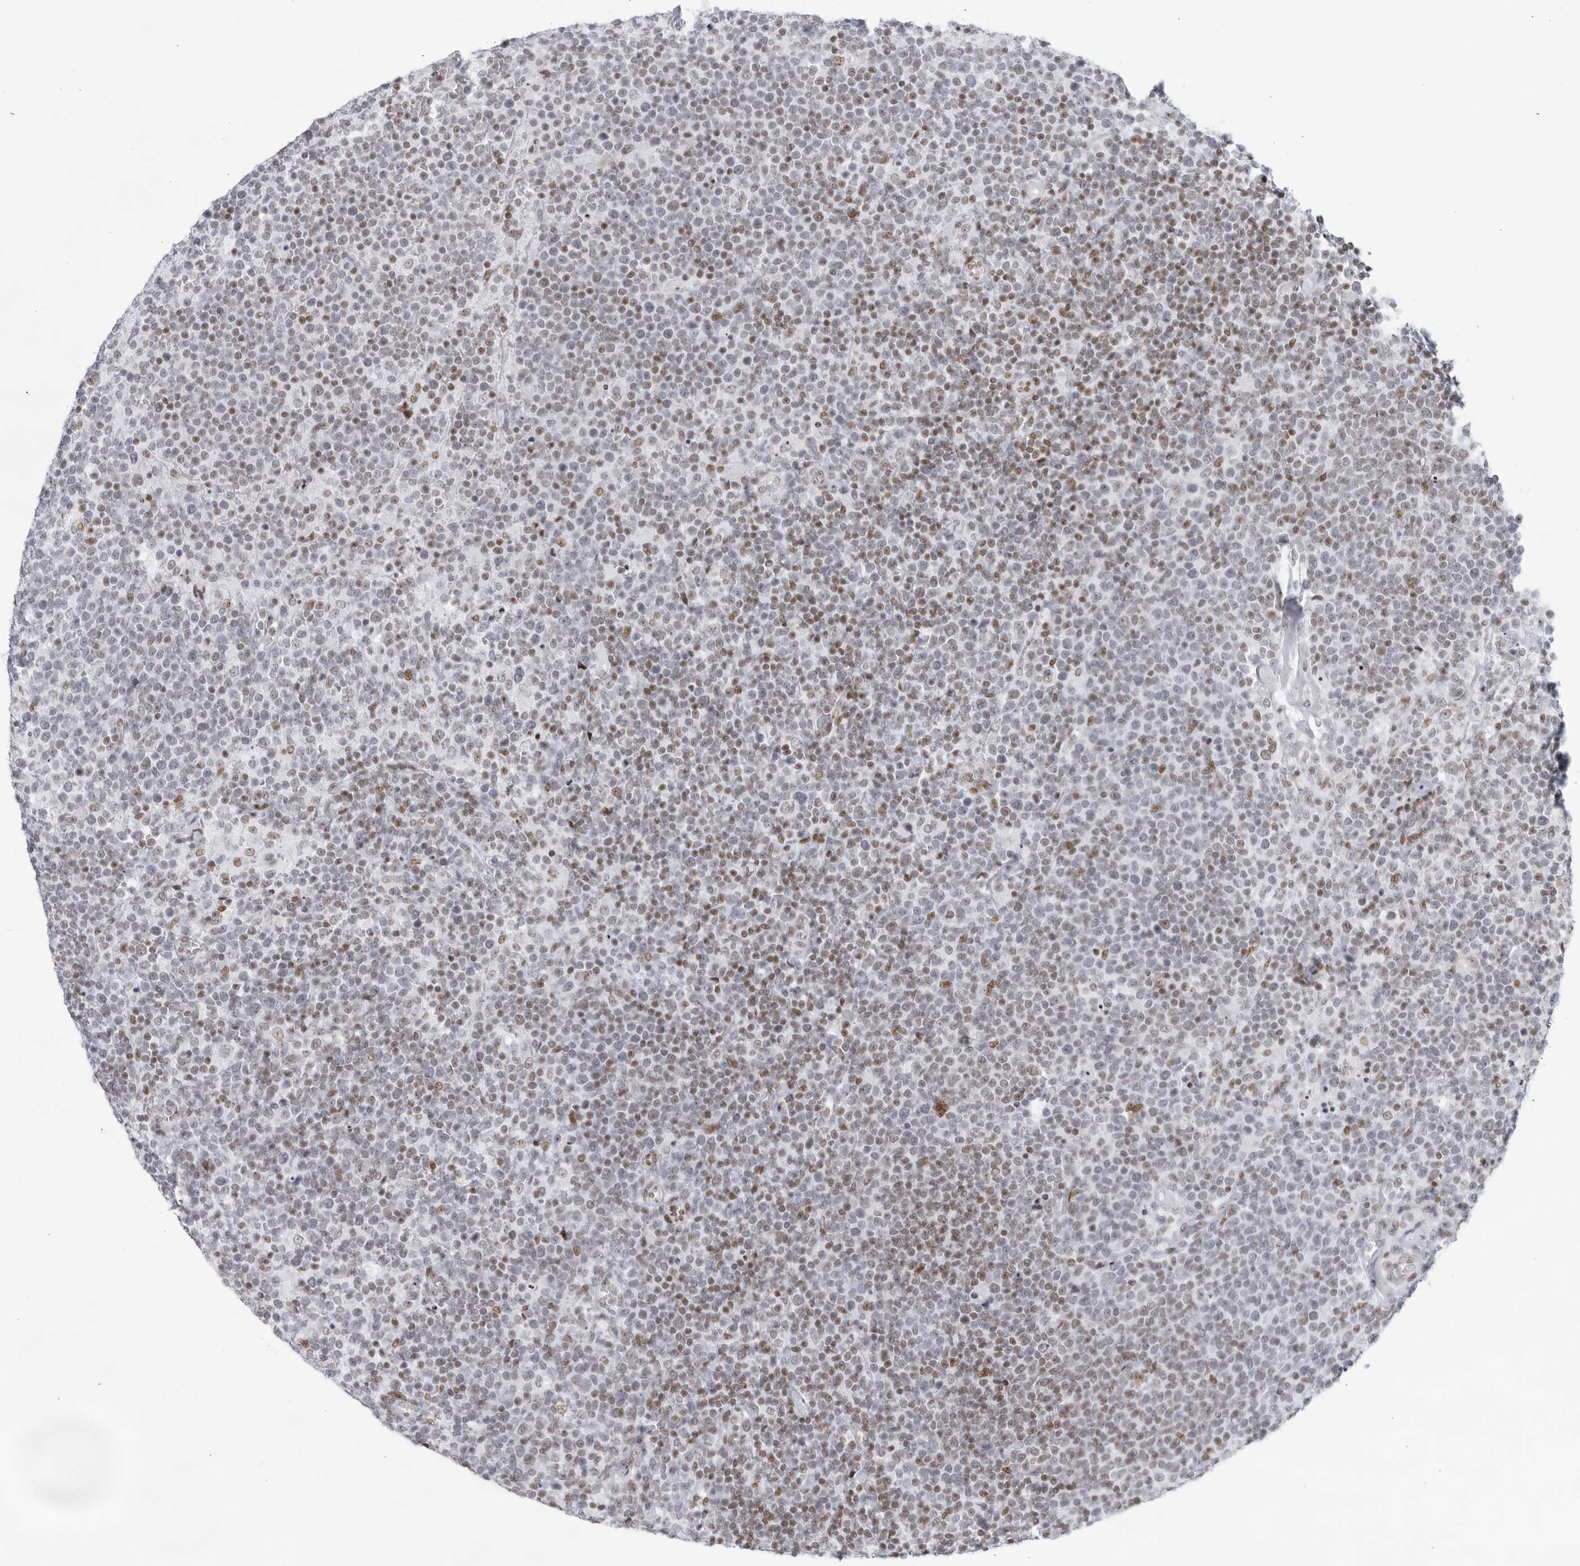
{"staining": {"intensity": "moderate", "quantity": "25%-75%", "location": "nuclear"}, "tissue": "lymphoma", "cell_type": "Tumor cells", "image_type": "cancer", "snomed": [{"axis": "morphology", "description": "Malignant lymphoma, non-Hodgkin's type, High grade"}, {"axis": "topography", "description": "Lymph node"}], "caption": "Approximately 25%-75% of tumor cells in malignant lymphoma, non-Hodgkin's type (high-grade) display moderate nuclear protein positivity as visualized by brown immunohistochemical staining.", "gene": "HP1BP3", "patient": {"sex": "male", "age": 61}}